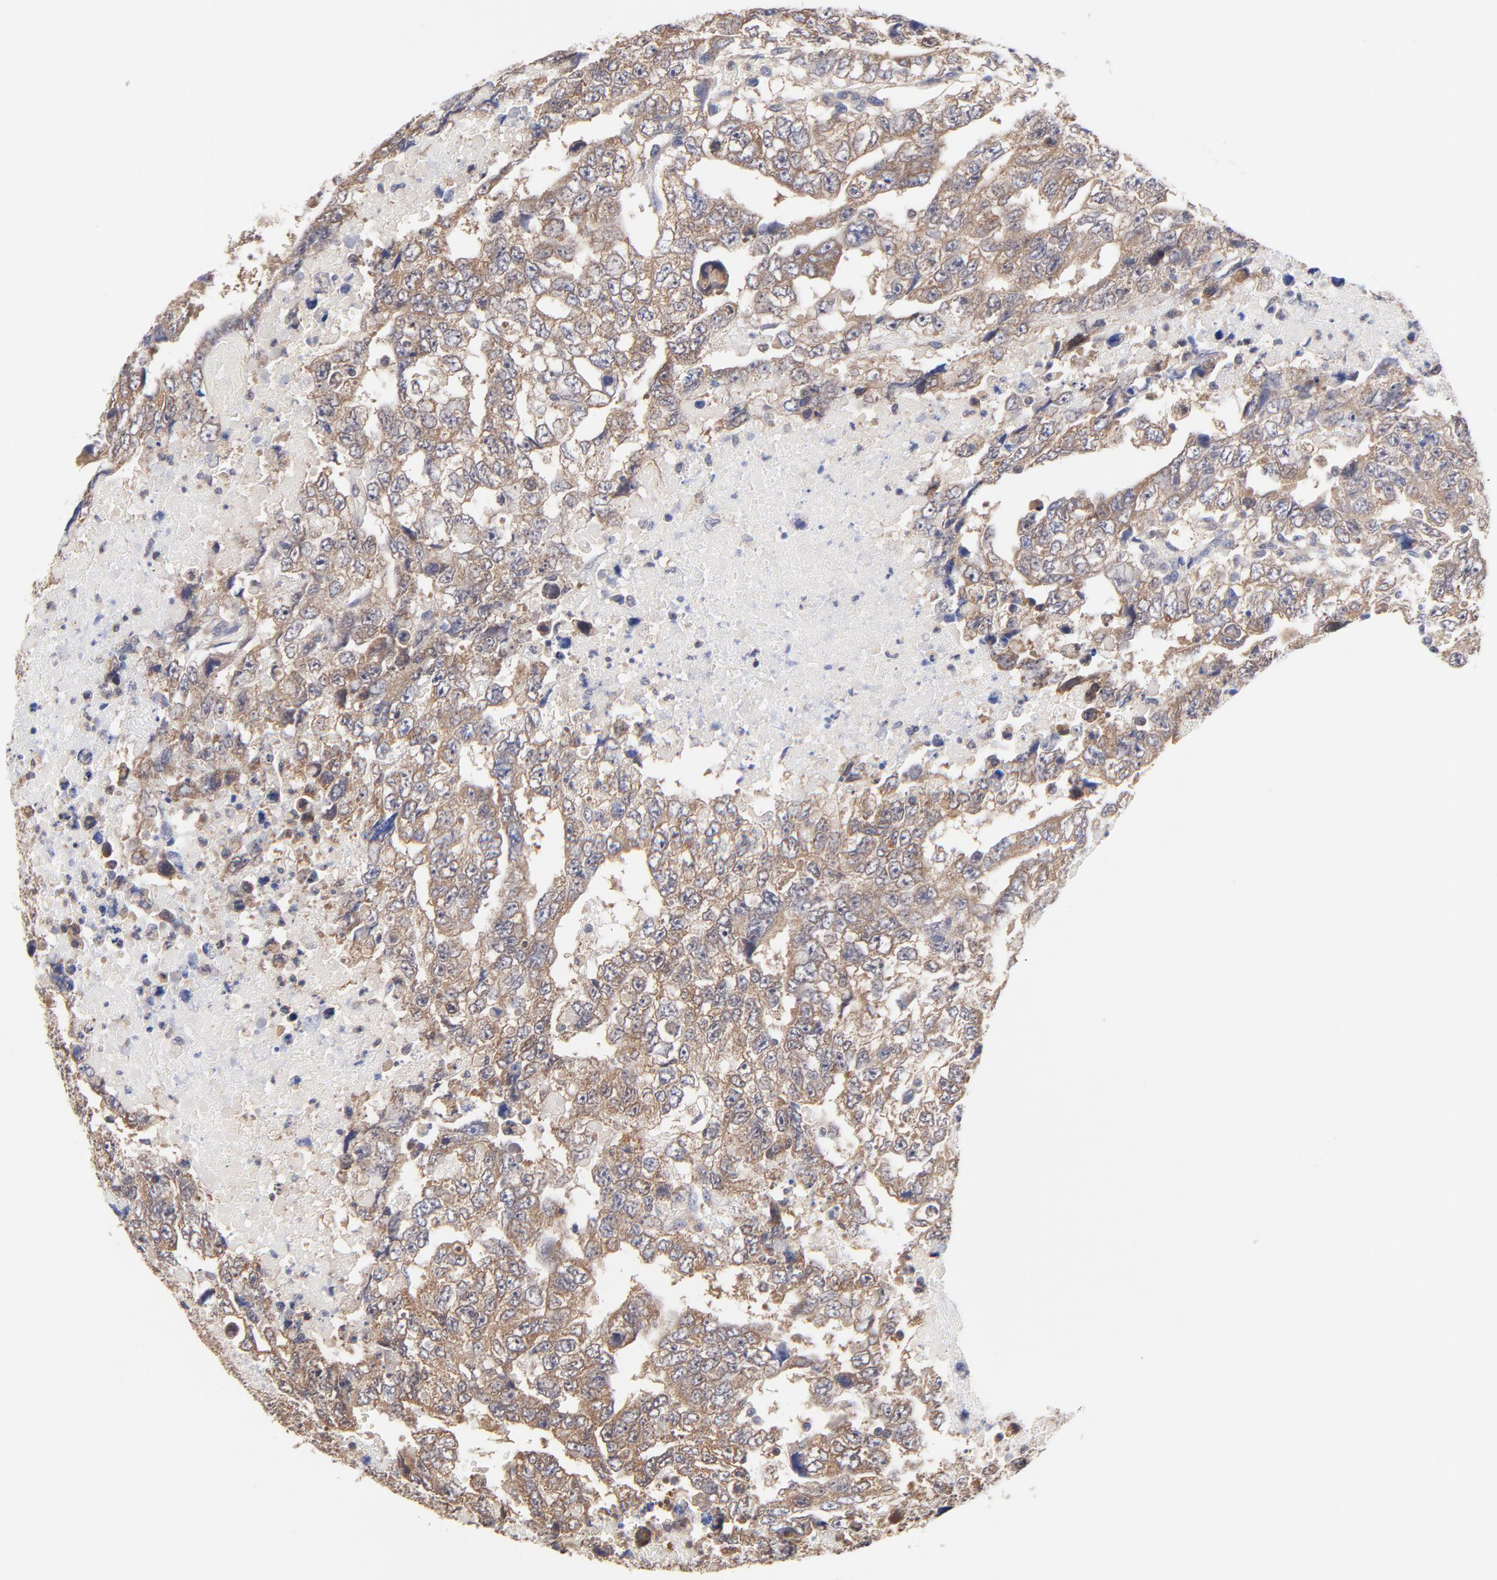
{"staining": {"intensity": "weak", "quantity": ">75%", "location": "cytoplasmic/membranous"}, "tissue": "testis cancer", "cell_type": "Tumor cells", "image_type": "cancer", "snomed": [{"axis": "morphology", "description": "Carcinoma, Embryonal, NOS"}, {"axis": "topography", "description": "Testis"}], "caption": "The micrograph demonstrates staining of embryonal carcinoma (testis), revealing weak cytoplasmic/membranous protein staining (brown color) within tumor cells. (Brightfield microscopy of DAB IHC at high magnification).", "gene": "PCMT1", "patient": {"sex": "male", "age": 36}}